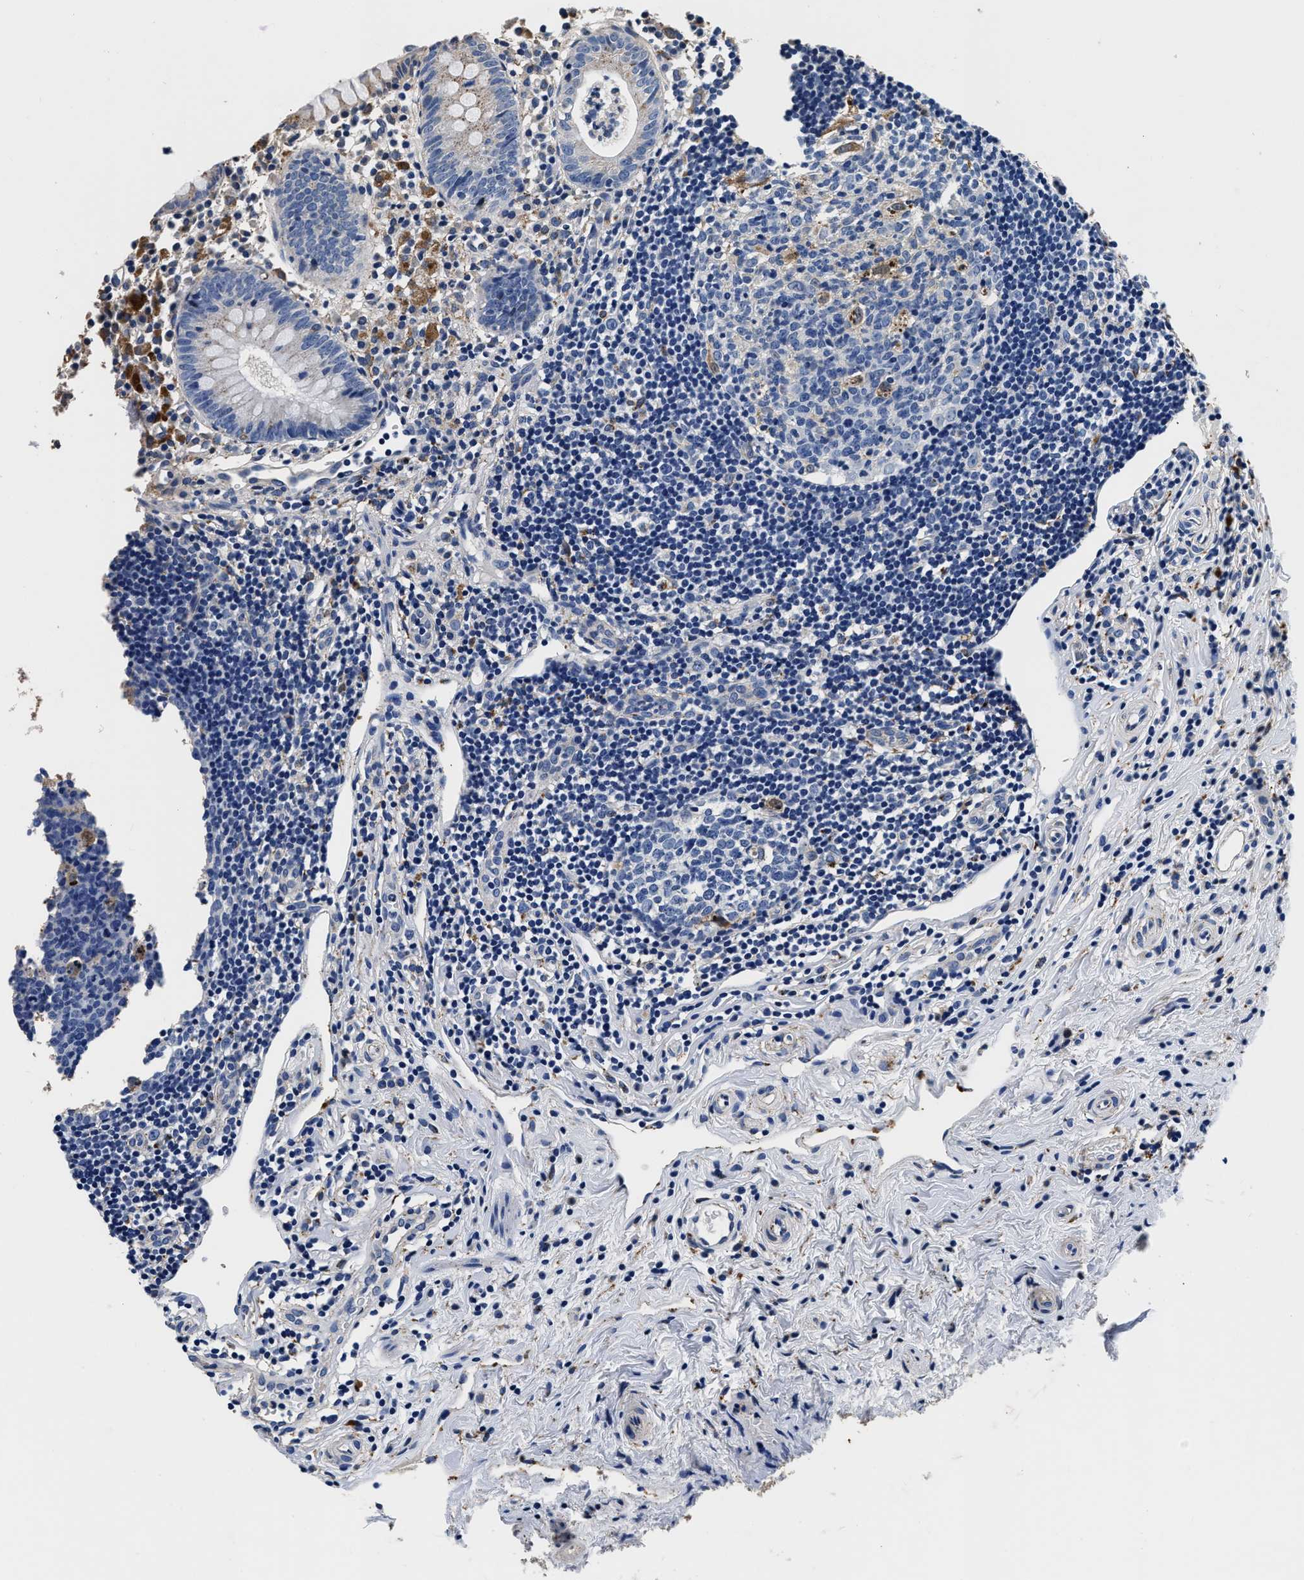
{"staining": {"intensity": "strong", "quantity": "<25%", "location": "cytoplasmic/membranous"}, "tissue": "appendix", "cell_type": "Glandular cells", "image_type": "normal", "snomed": [{"axis": "morphology", "description": "Normal tissue, NOS"}, {"axis": "topography", "description": "Appendix"}], "caption": "Appendix was stained to show a protein in brown. There is medium levels of strong cytoplasmic/membranous staining in about <25% of glandular cells.", "gene": "GRN", "patient": {"sex": "female", "age": 20}}